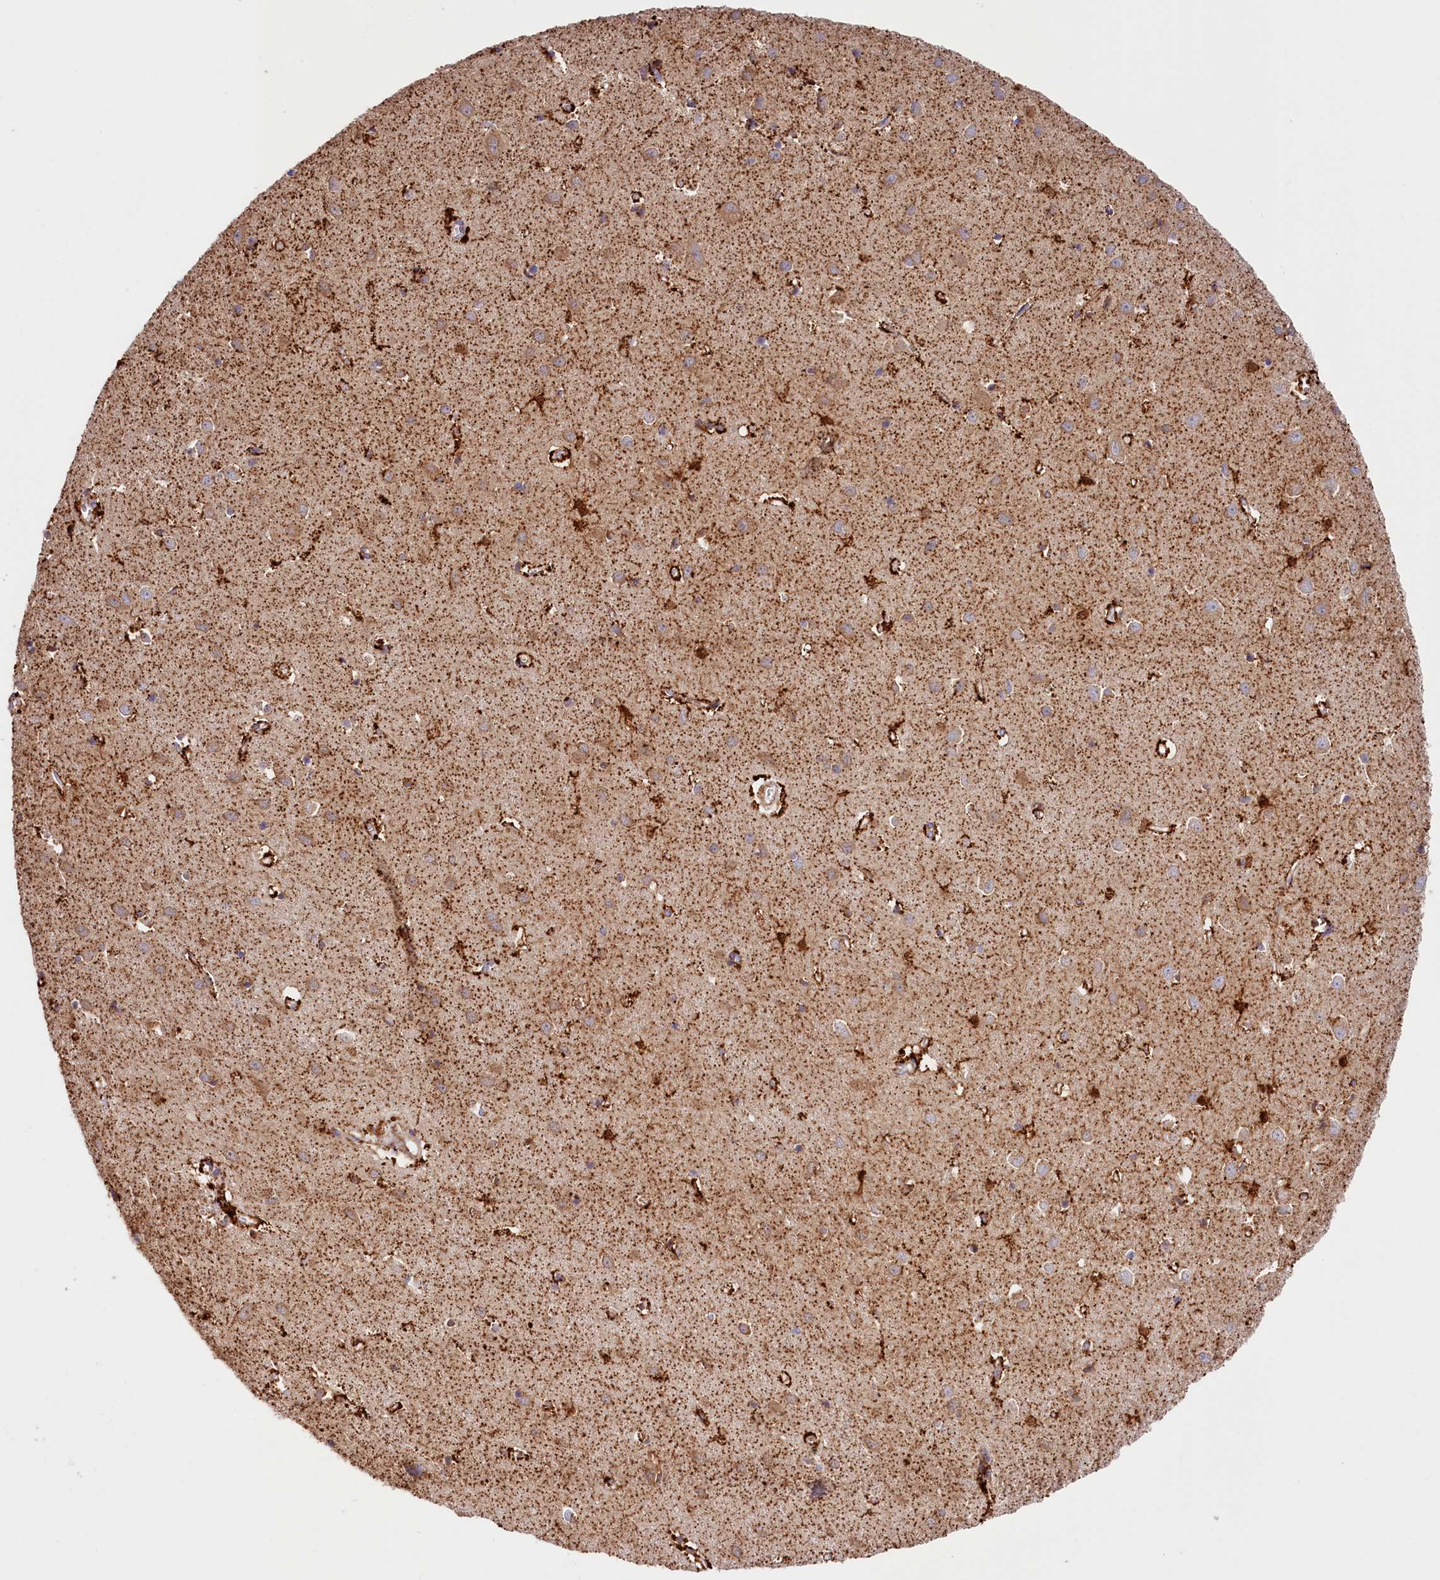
{"staining": {"intensity": "strong", "quantity": ">75%", "location": "cytoplasmic/membranous"}, "tissue": "cerebral cortex", "cell_type": "Endothelial cells", "image_type": "normal", "snomed": [{"axis": "morphology", "description": "Normal tissue, NOS"}, {"axis": "topography", "description": "Cerebral cortex"}], "caption": "This is a micrograph of IHC staining of normal cerebral cortex, which shows strong positivity in the cytoplasmic/membranous of endothelial cells.", "gene": "AKTIP", "patient": {"sex": "female", "age": 64}}